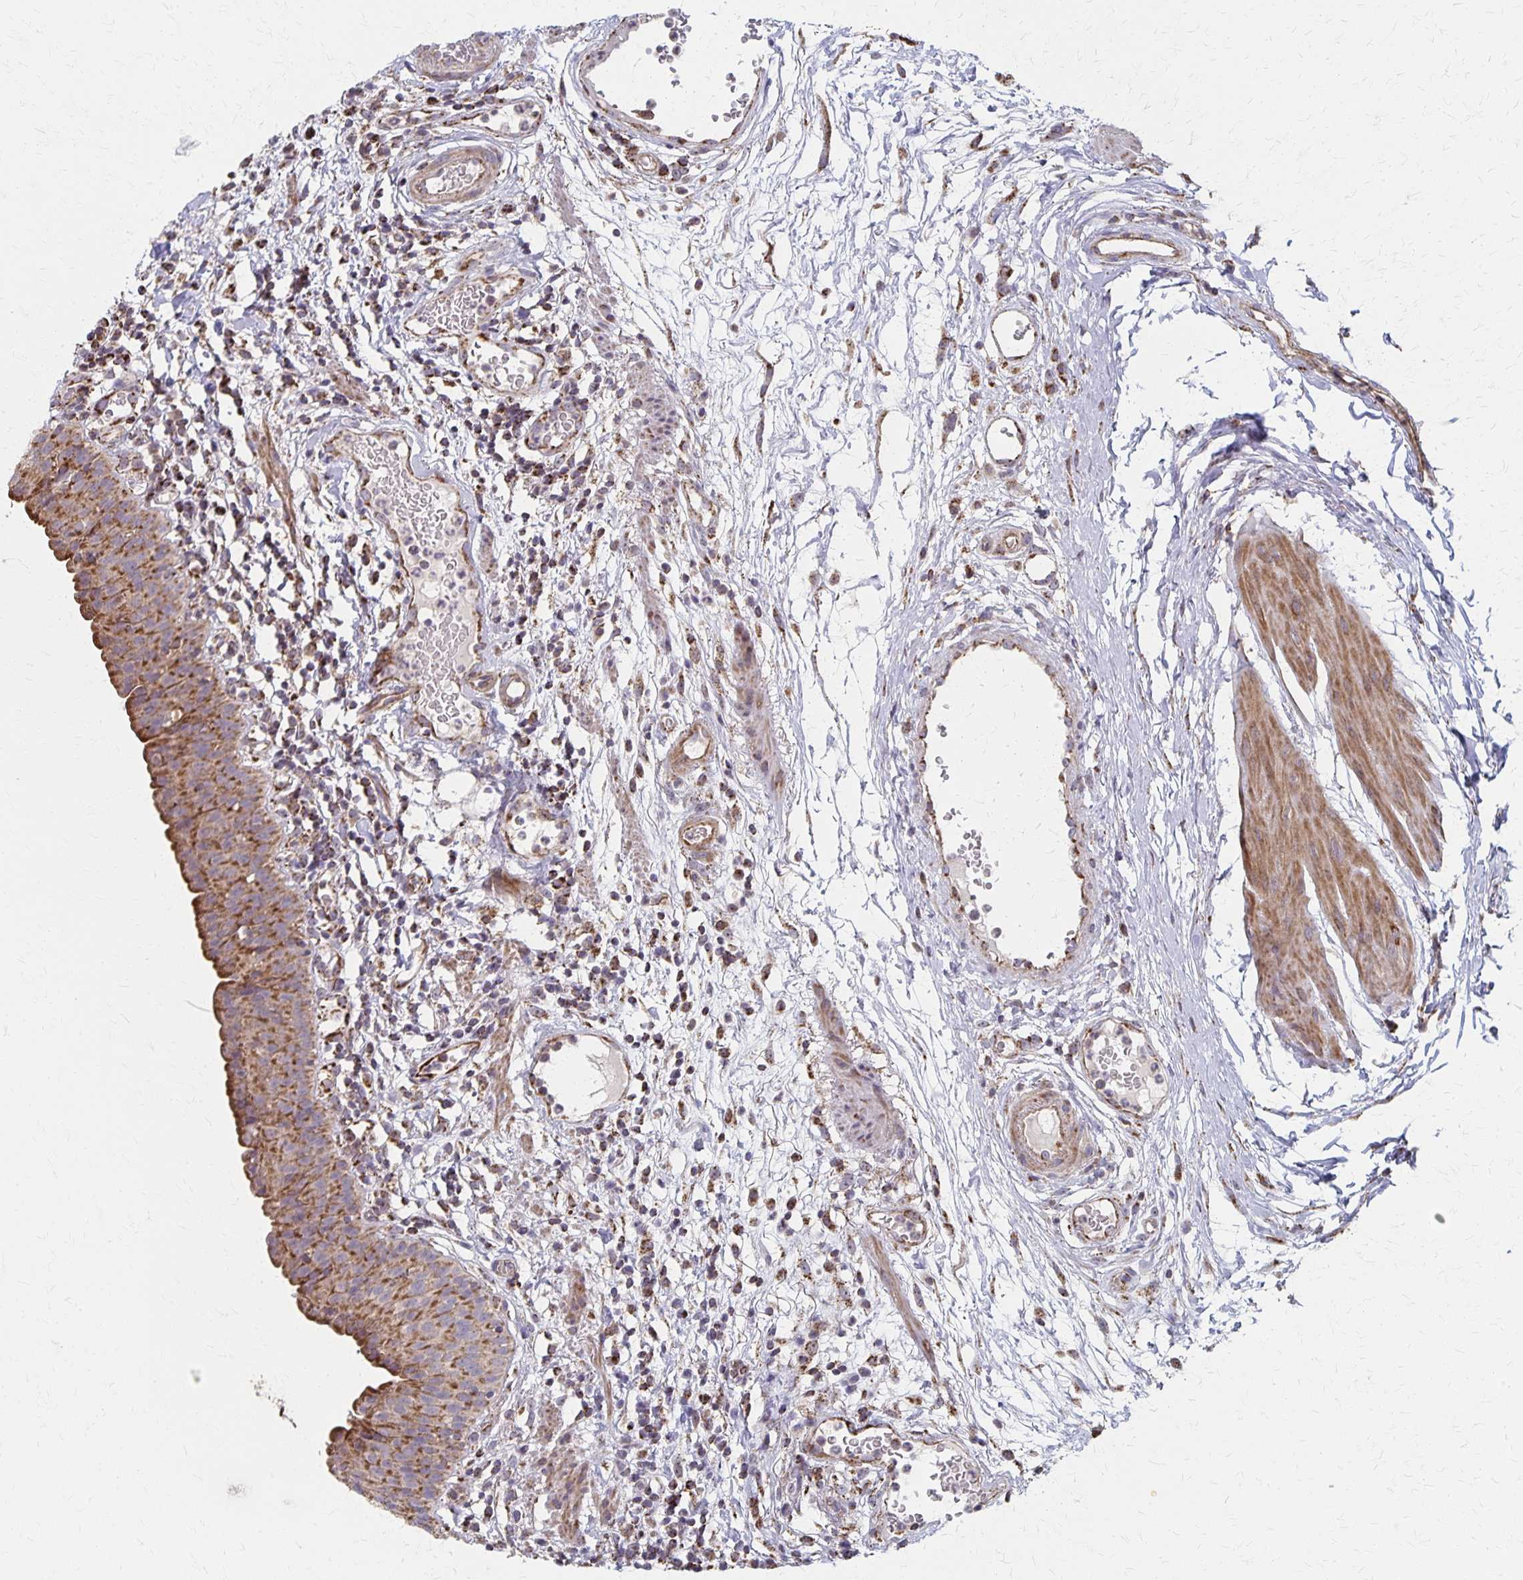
{"staining": {"intensity": "moderate", "quantity": ">75%", "location": "cytoplasmic/membranous"}, "tissue": "urinary bladder", "cell_type": "Urothelial cells", "image_type": "normal", "snomed": [{"axis": "morphology", "description": "Normal tissue, NOS"}, {"axis": "morphology", "description": "Inflammation, NOS"}, {"axis": "topography", "description": "Urinary bladder"}], "caption": "Immunohistochemical staining of unremarkable urinary bladder exhibits moderate cytoplasmic/membranous protein staining in approximately >75% of urothelial cells.", "gene": "DYRK4", "patient": {"sex": "male", "age": 57}}